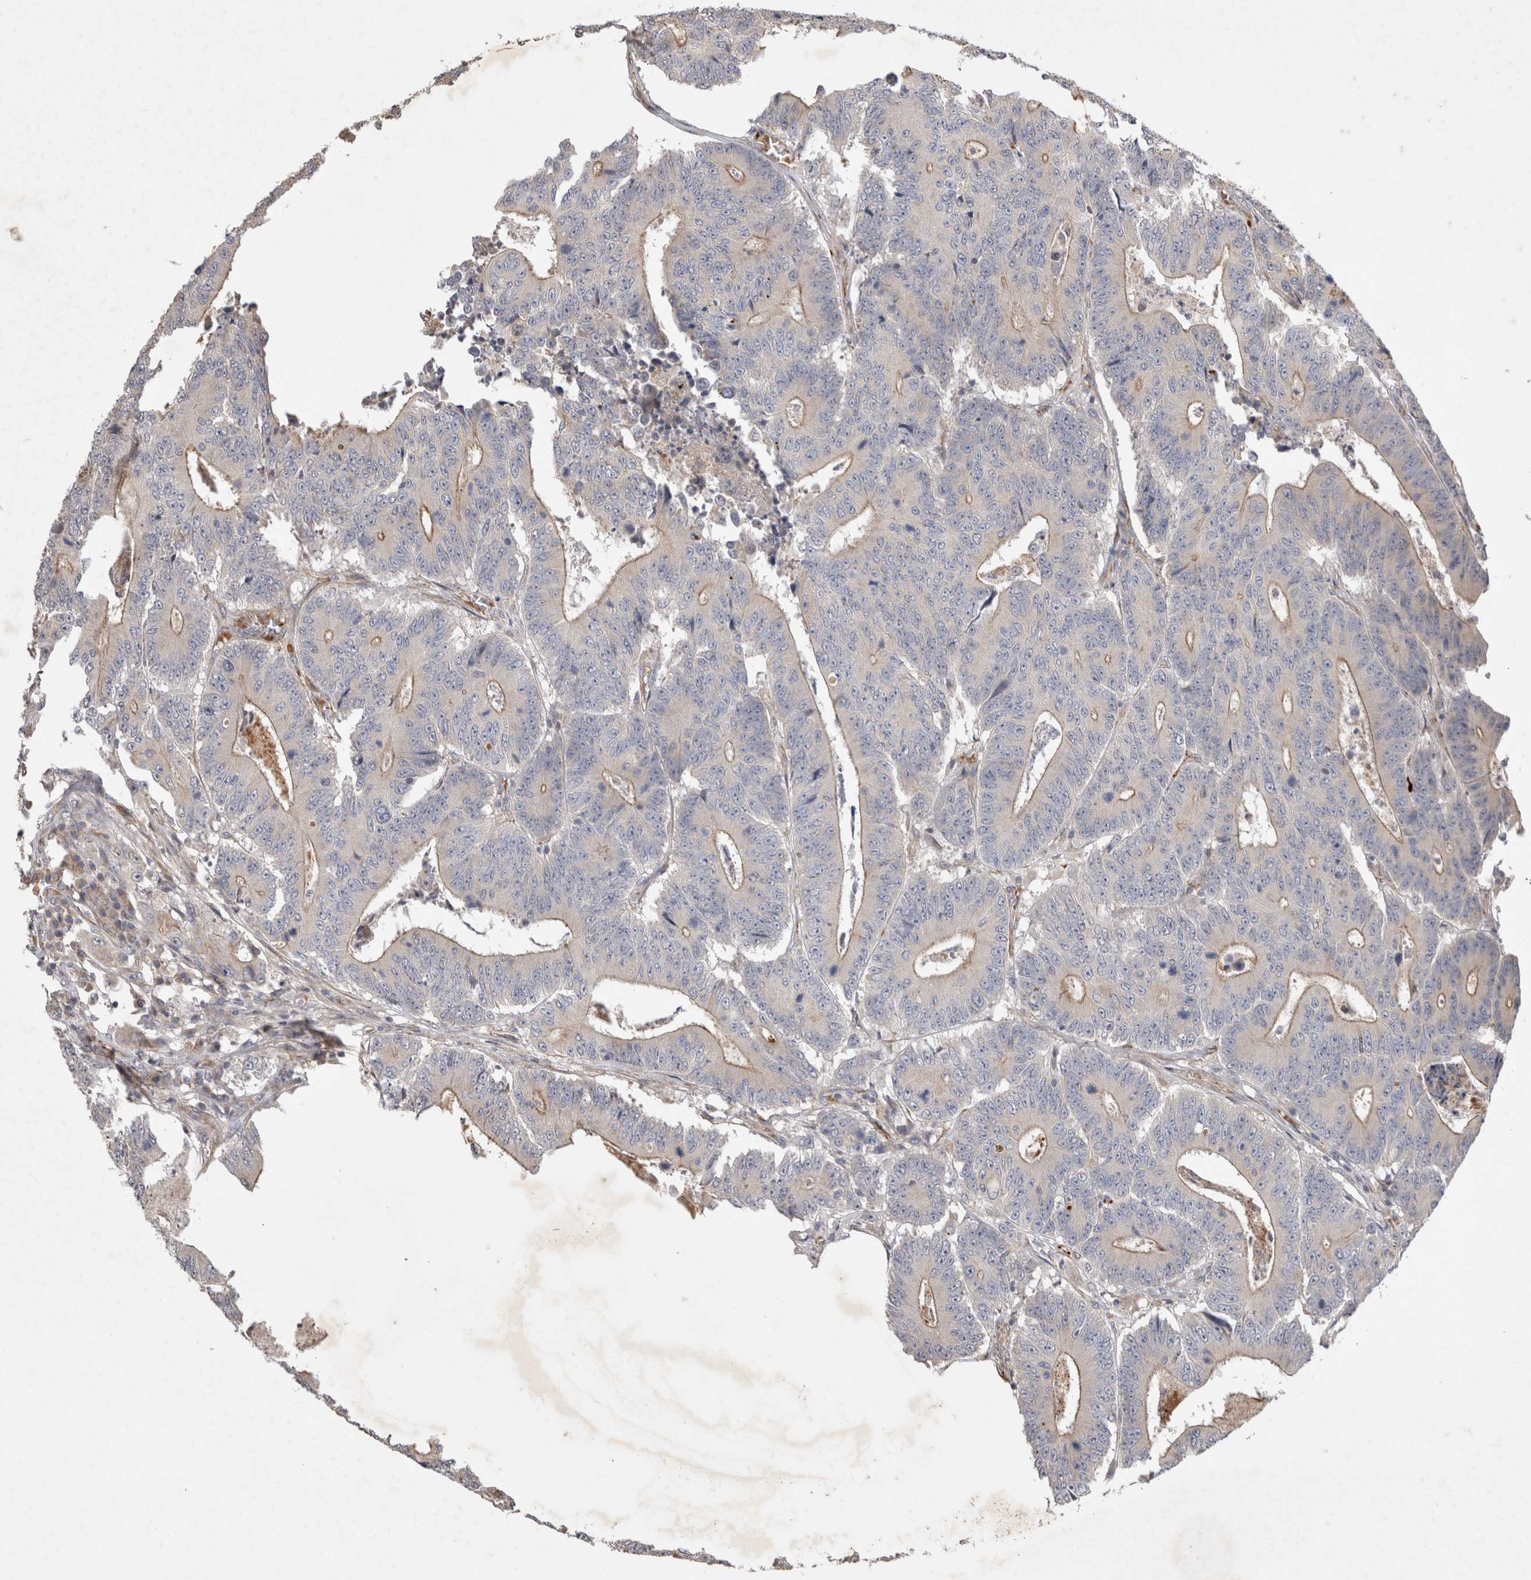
{"staining": {"intensity": "weak", "quantity": "25%-75%", "location": "cytoplasmic/membranous"}, "tissue": "colorectal cancer", "cell_type": "Tumor cells", "image_type": "cancer", "snomed": [{"axis": "morphology", "description": "Adenocarcinoma, NOS"}, {"axis": "topography", "description": "Colon"}], "caption": "Immunohistochemical staining of adenocarcinoma (colorectal) reveals low levels of weak cytoplasmic/membranous positivity in approximately 25%-75% of tumor cells. (Stains: DAB in brown, nuclei in blue, Microscopy: brightfield microscopy at high magnification).", "gene": "NMU", "patient": {"sex": "male", "age": 83}}